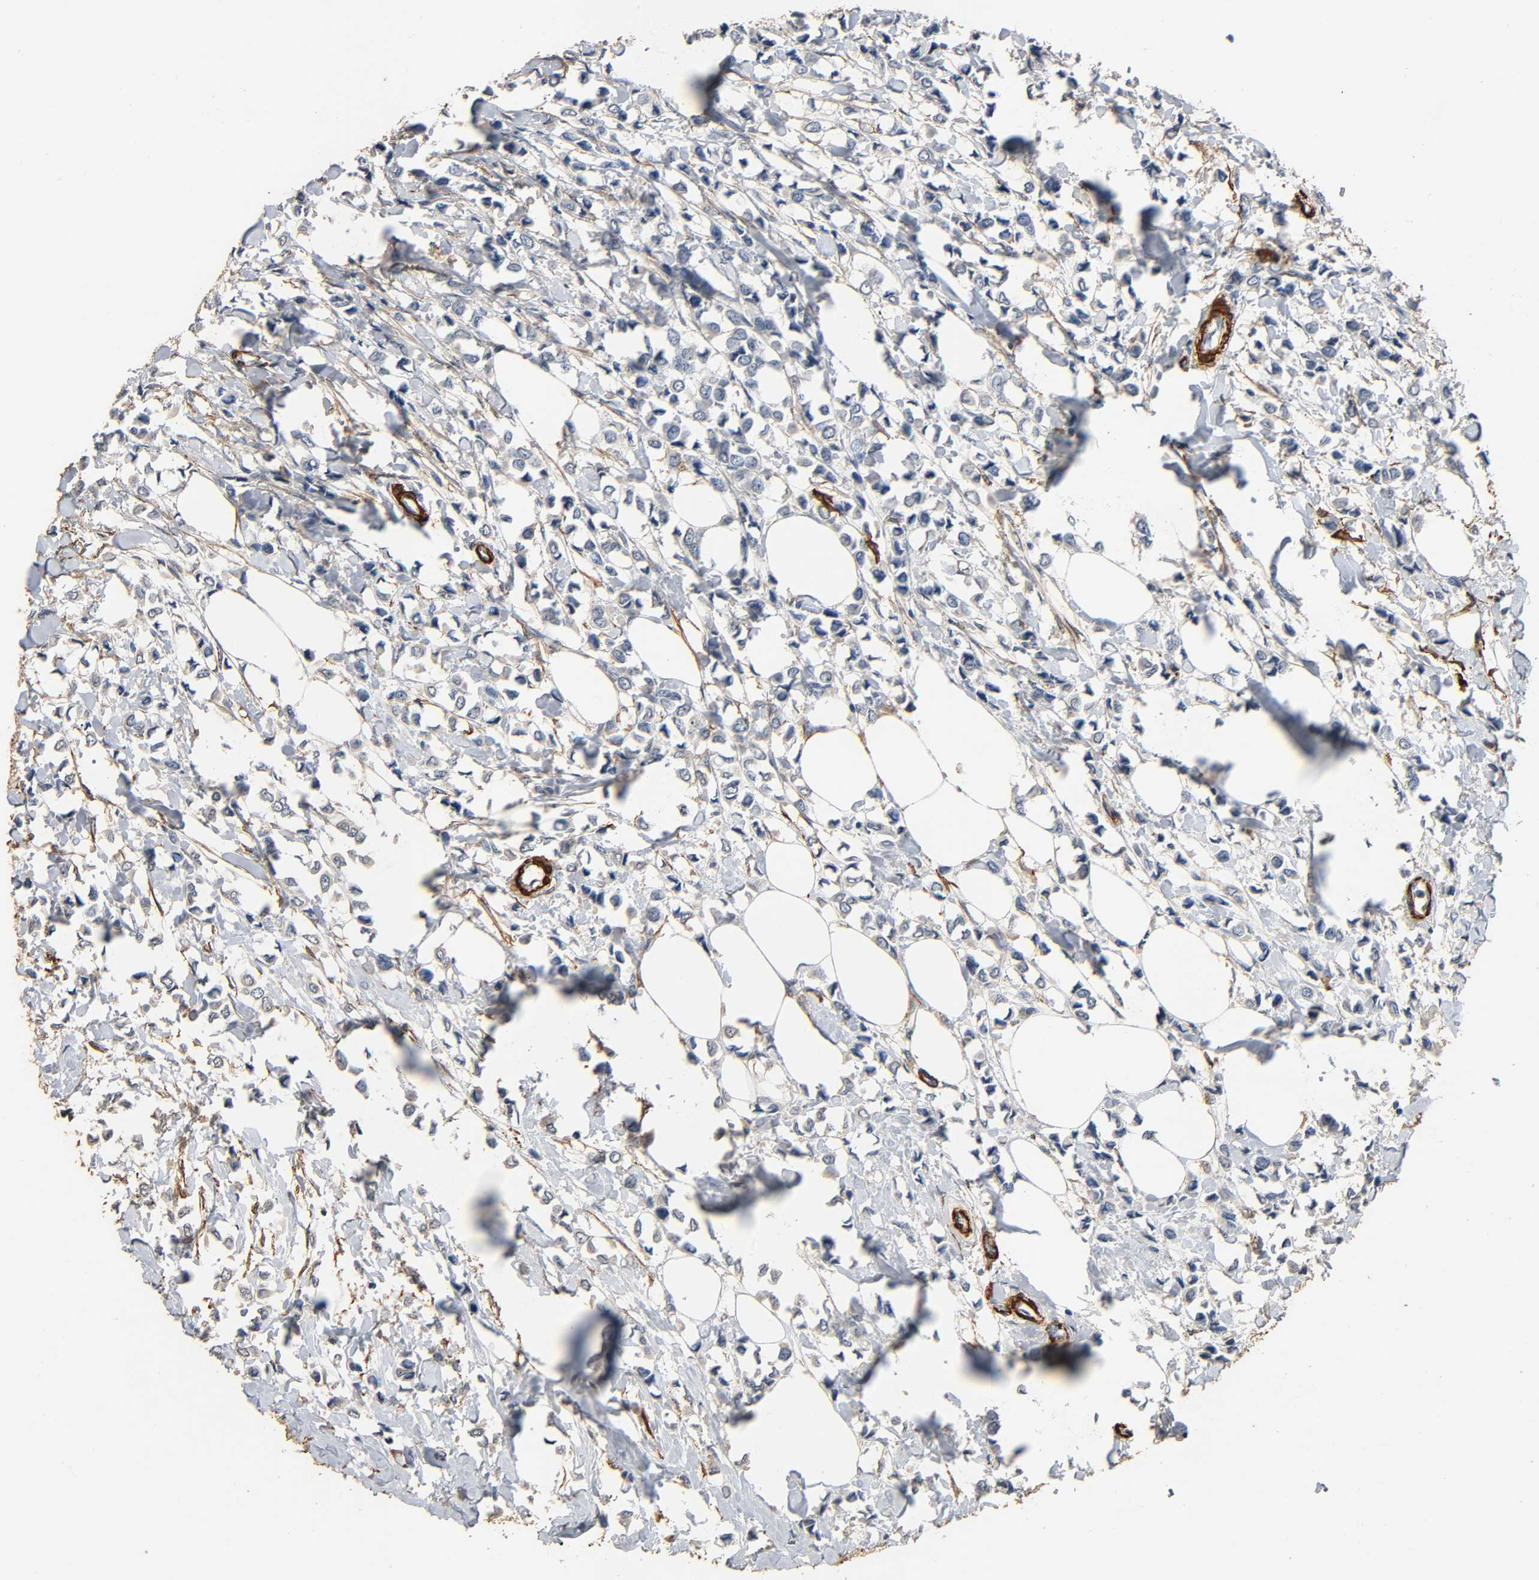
{"staining": {"intensity": "weak", "quantity": ">75%", "location": "cytoplasmic/membranous"}, "tissue": "breast cancer", "cell_type": "Tumor cells", "image_type": "cancer", "snomed": [{"axis": "morphology", "description": "Lobular carcinoma"}, {"axis": "topography", "description": "Breast"}], "caption": "Immunohistochemical staining of breast cancer (lobular carcinoma) reveals low levels of weak cytoplasmic/membranous expression in approximately >75% of tumor cells.", "gene": "GSTA3", "patient": {"sex": "female", "age": 51}}